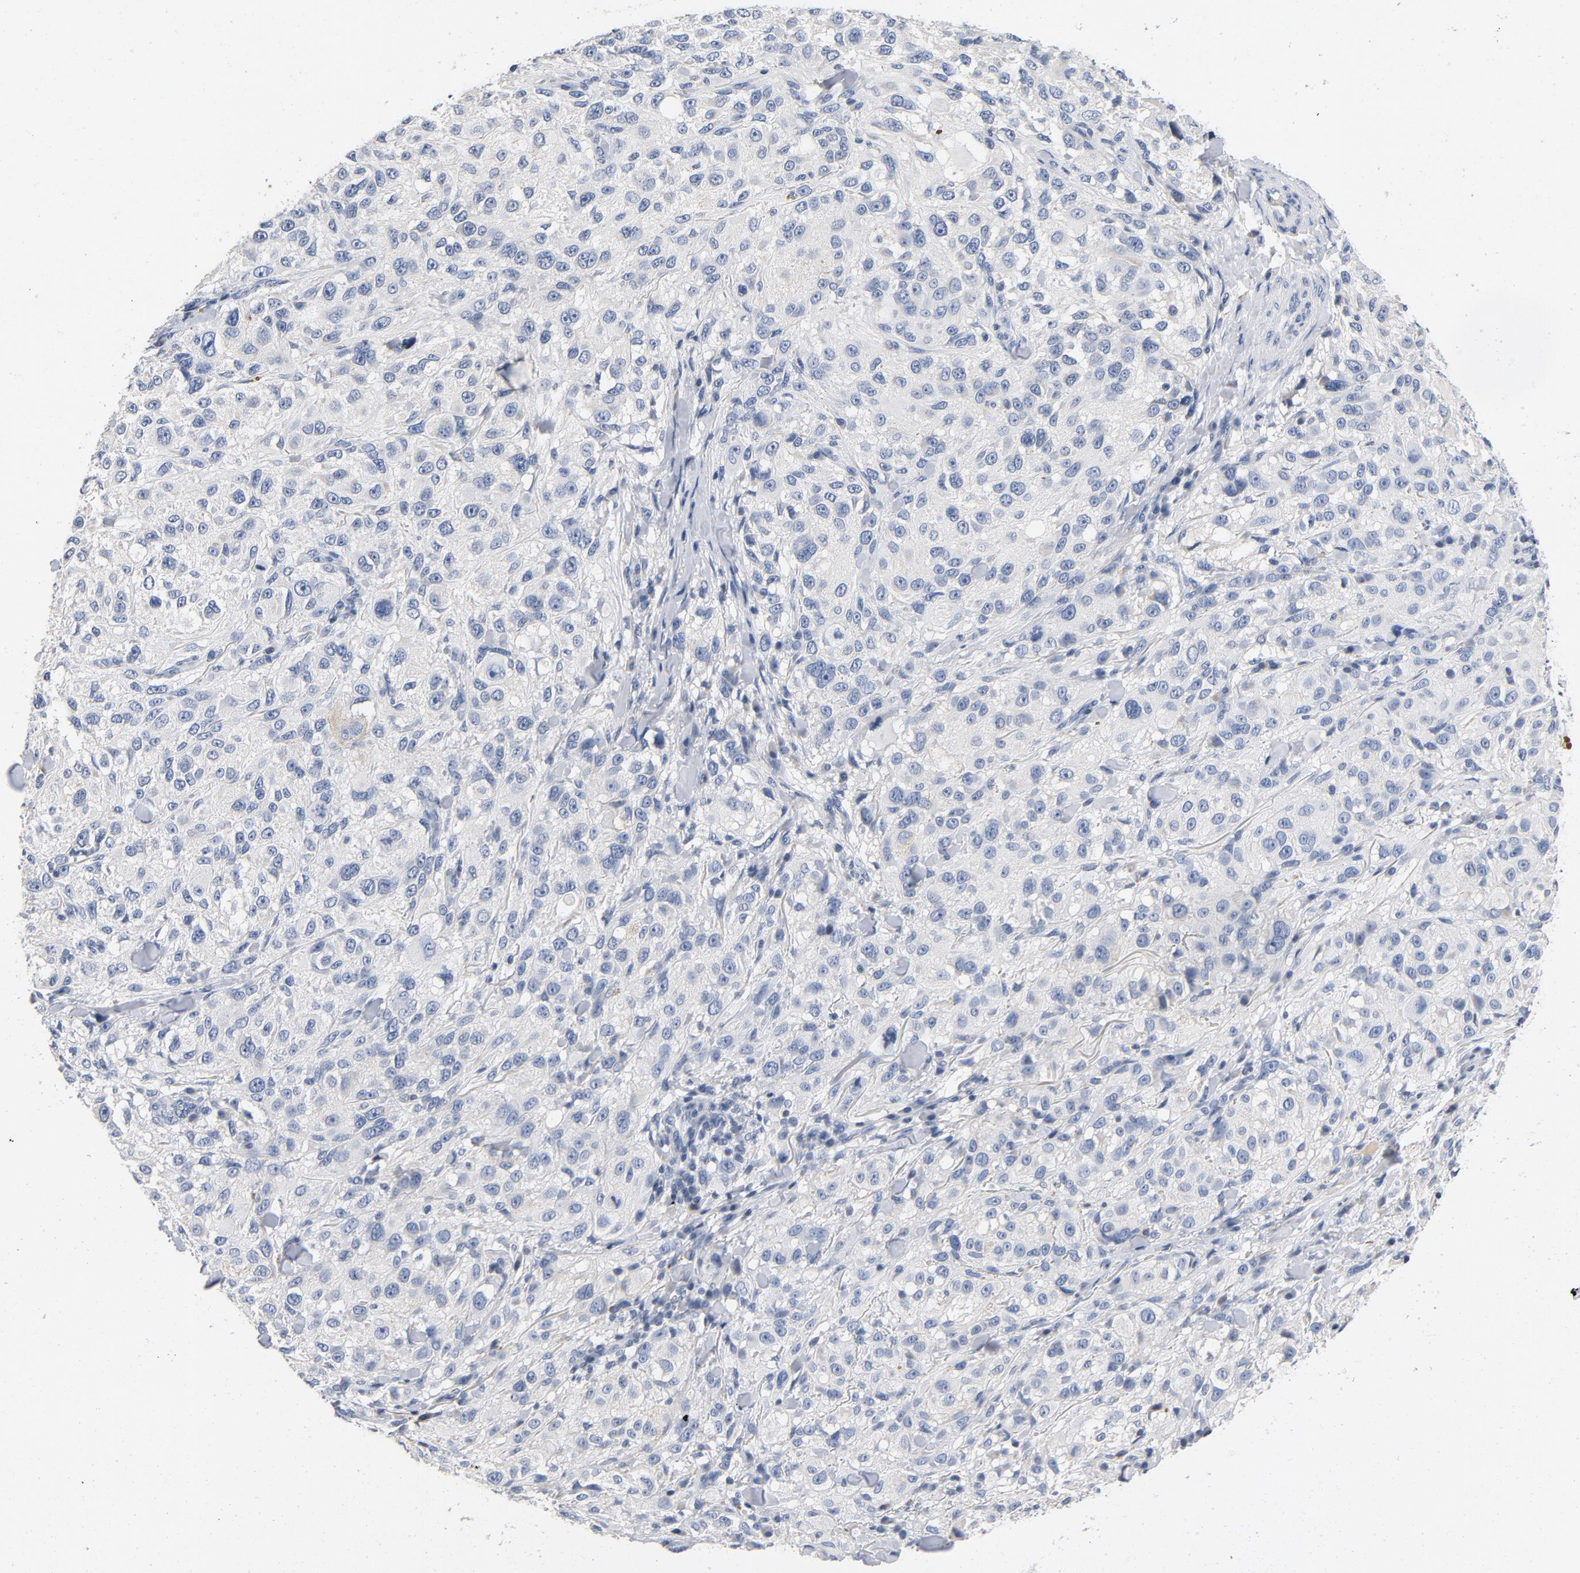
{"staining": {"intensity": "negative", "quantity": "none", "location": "none"}, "tissue": "melanoma", "cell_type": "Tumor cells", "image_type": "cancer", "snomed": [{"axis": "morphology", "description": "Necrosis, NOS"}, {"axis": "morphology", "description": "Malignant melanoma, NOS"}, {"axis": "topography", "description": "Skin"}], "caption": "IHC photomicrograph of melanoma stained for a protein (brown), which shows no expression in tumor cells. (Brightfield microscopy of DAB (3,3'-diaminobenzidine) IHC at high magnification).", "gene": "PIM1", "patient": {"sex": "female", "age": 87}}